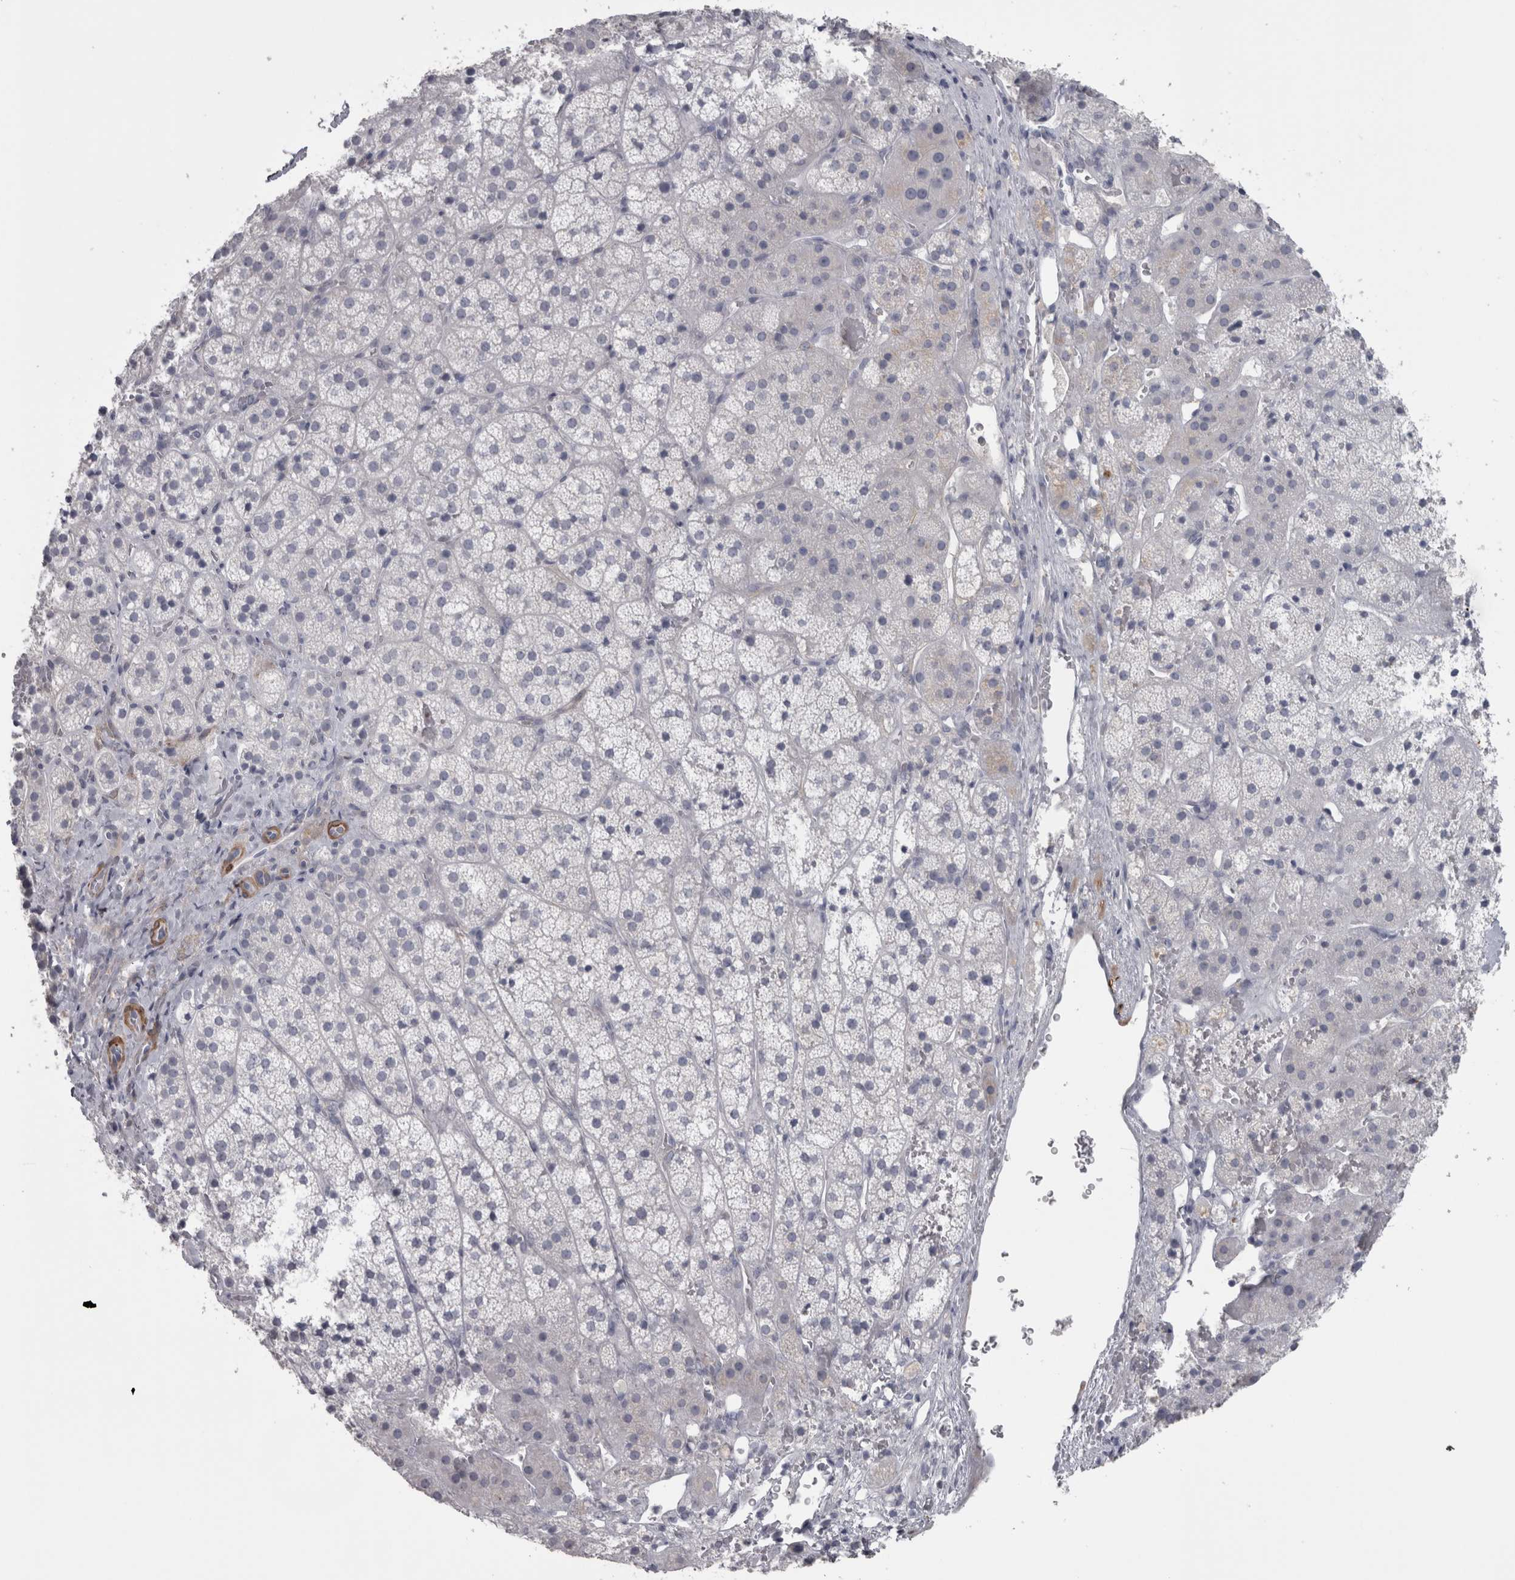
{"staining": {"intensity": "negative", "quantity": "none", "location": "none"}, "tissue": "adrenal gland", "cell_type": "Glandular cells", "image_type": "normal", "snomed": [{"axis": "morphology", "description": "Normal tissue, NOS"}, {"axis": "topography", "description": "Adrenal gland"}], "caption": "The micrograph exhibits no staining of glandular cells in unremarkable adrenal gland. (Brightfield microscopy of DAB immunohistochemistry at high magnification).", "gene": "PPP1R12B", "patient": {"sex": "female", "age": 44}}